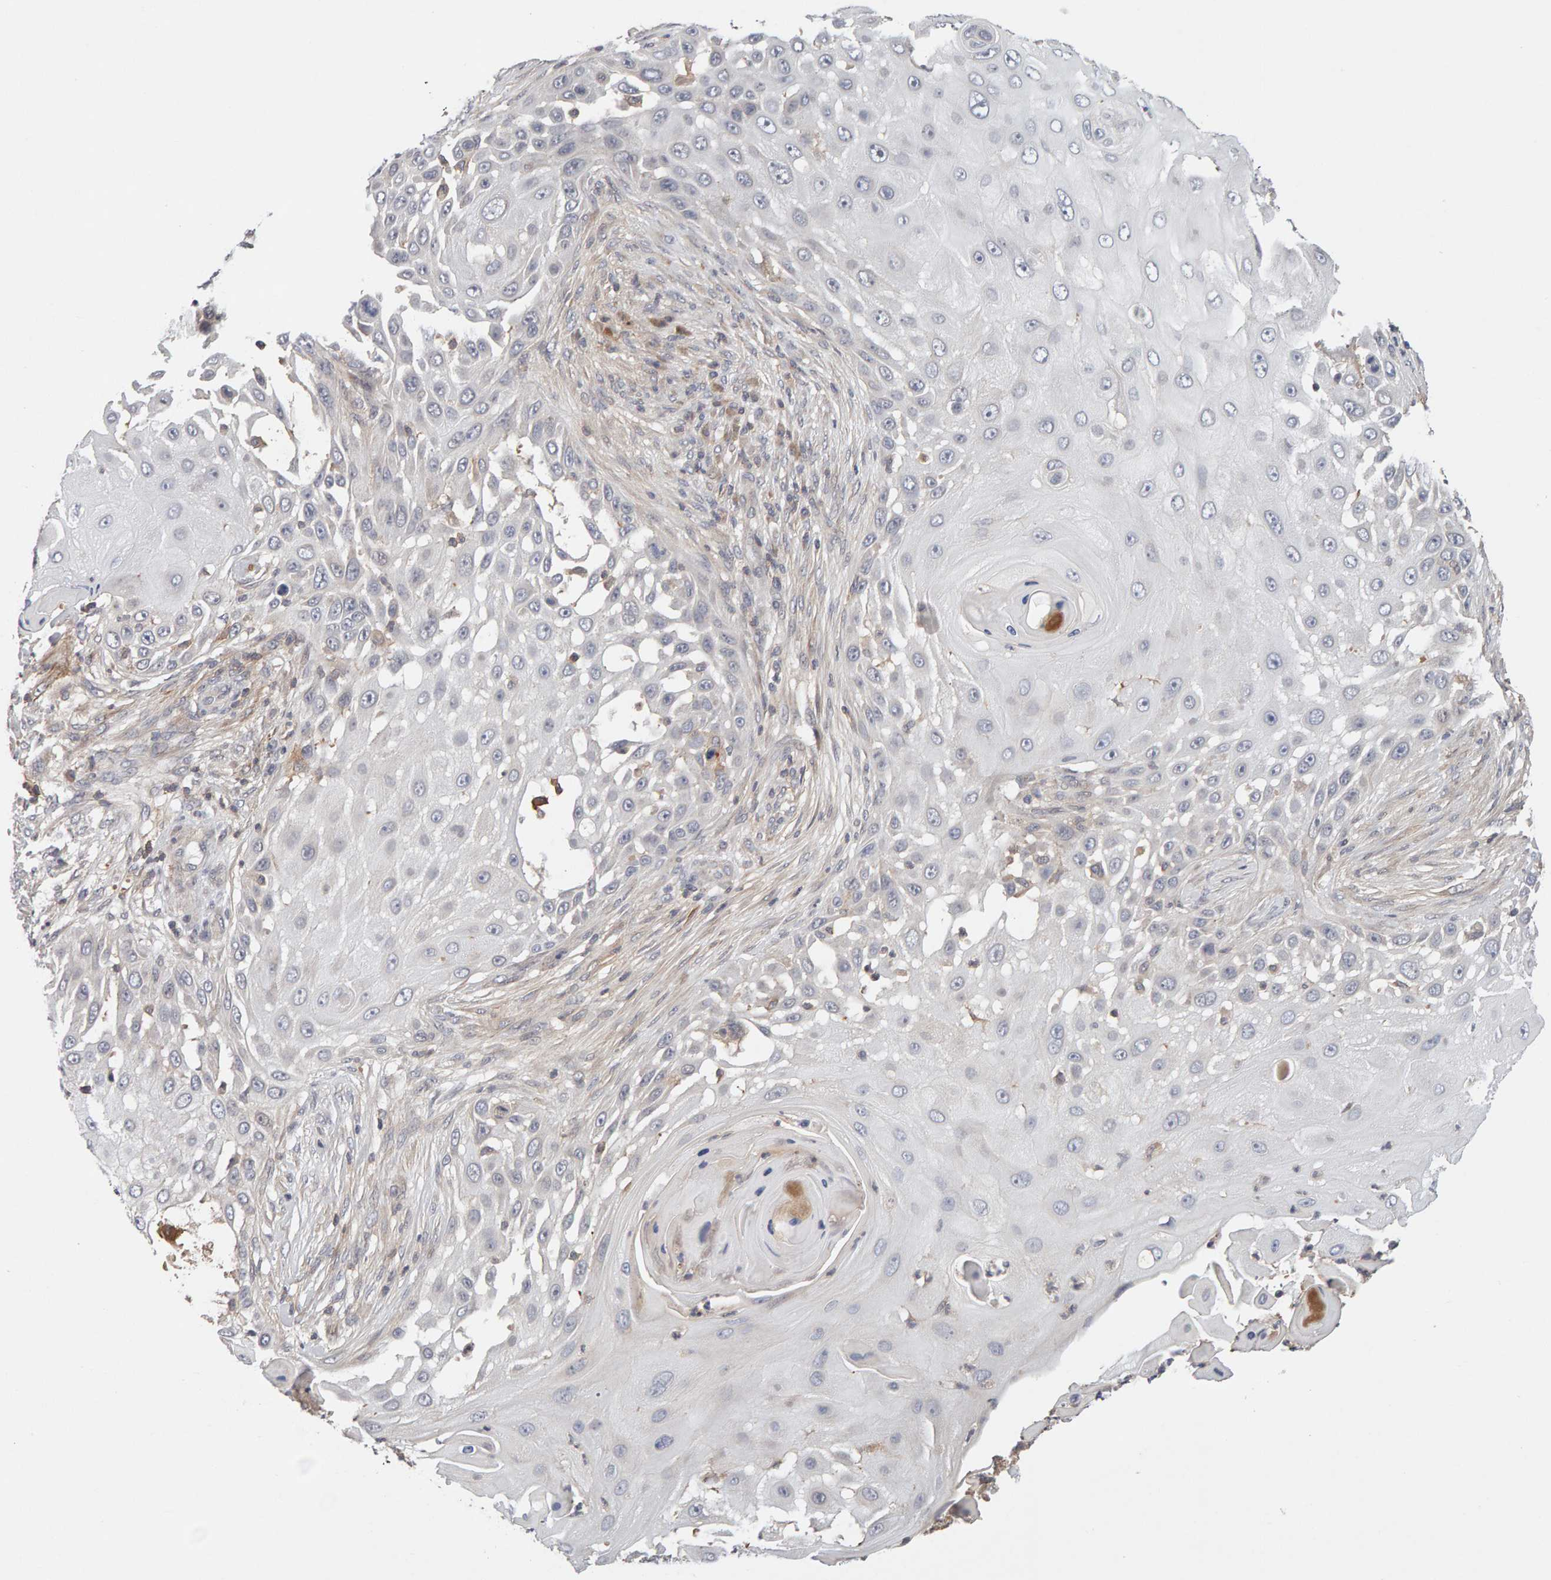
{"staining": {"intensity": "negative", "quantity": "none", "location": "none"}, "tissue": "skin cancer", "cell_type": "Tumor cells", "image_type": "cancer", "snomed": [{"axis": "morphology", "description": "Squamous cell carcinoma, NOS"}, {"axis": "topography", "description": "Skin"}], "caption": "Skin cancer (squamous cell carcinoma) stained for a protein using IHC demonstrates no staining tumor cells.", "gene": "NUDCD1", "patient": {"sex": "female", "age": 44}}